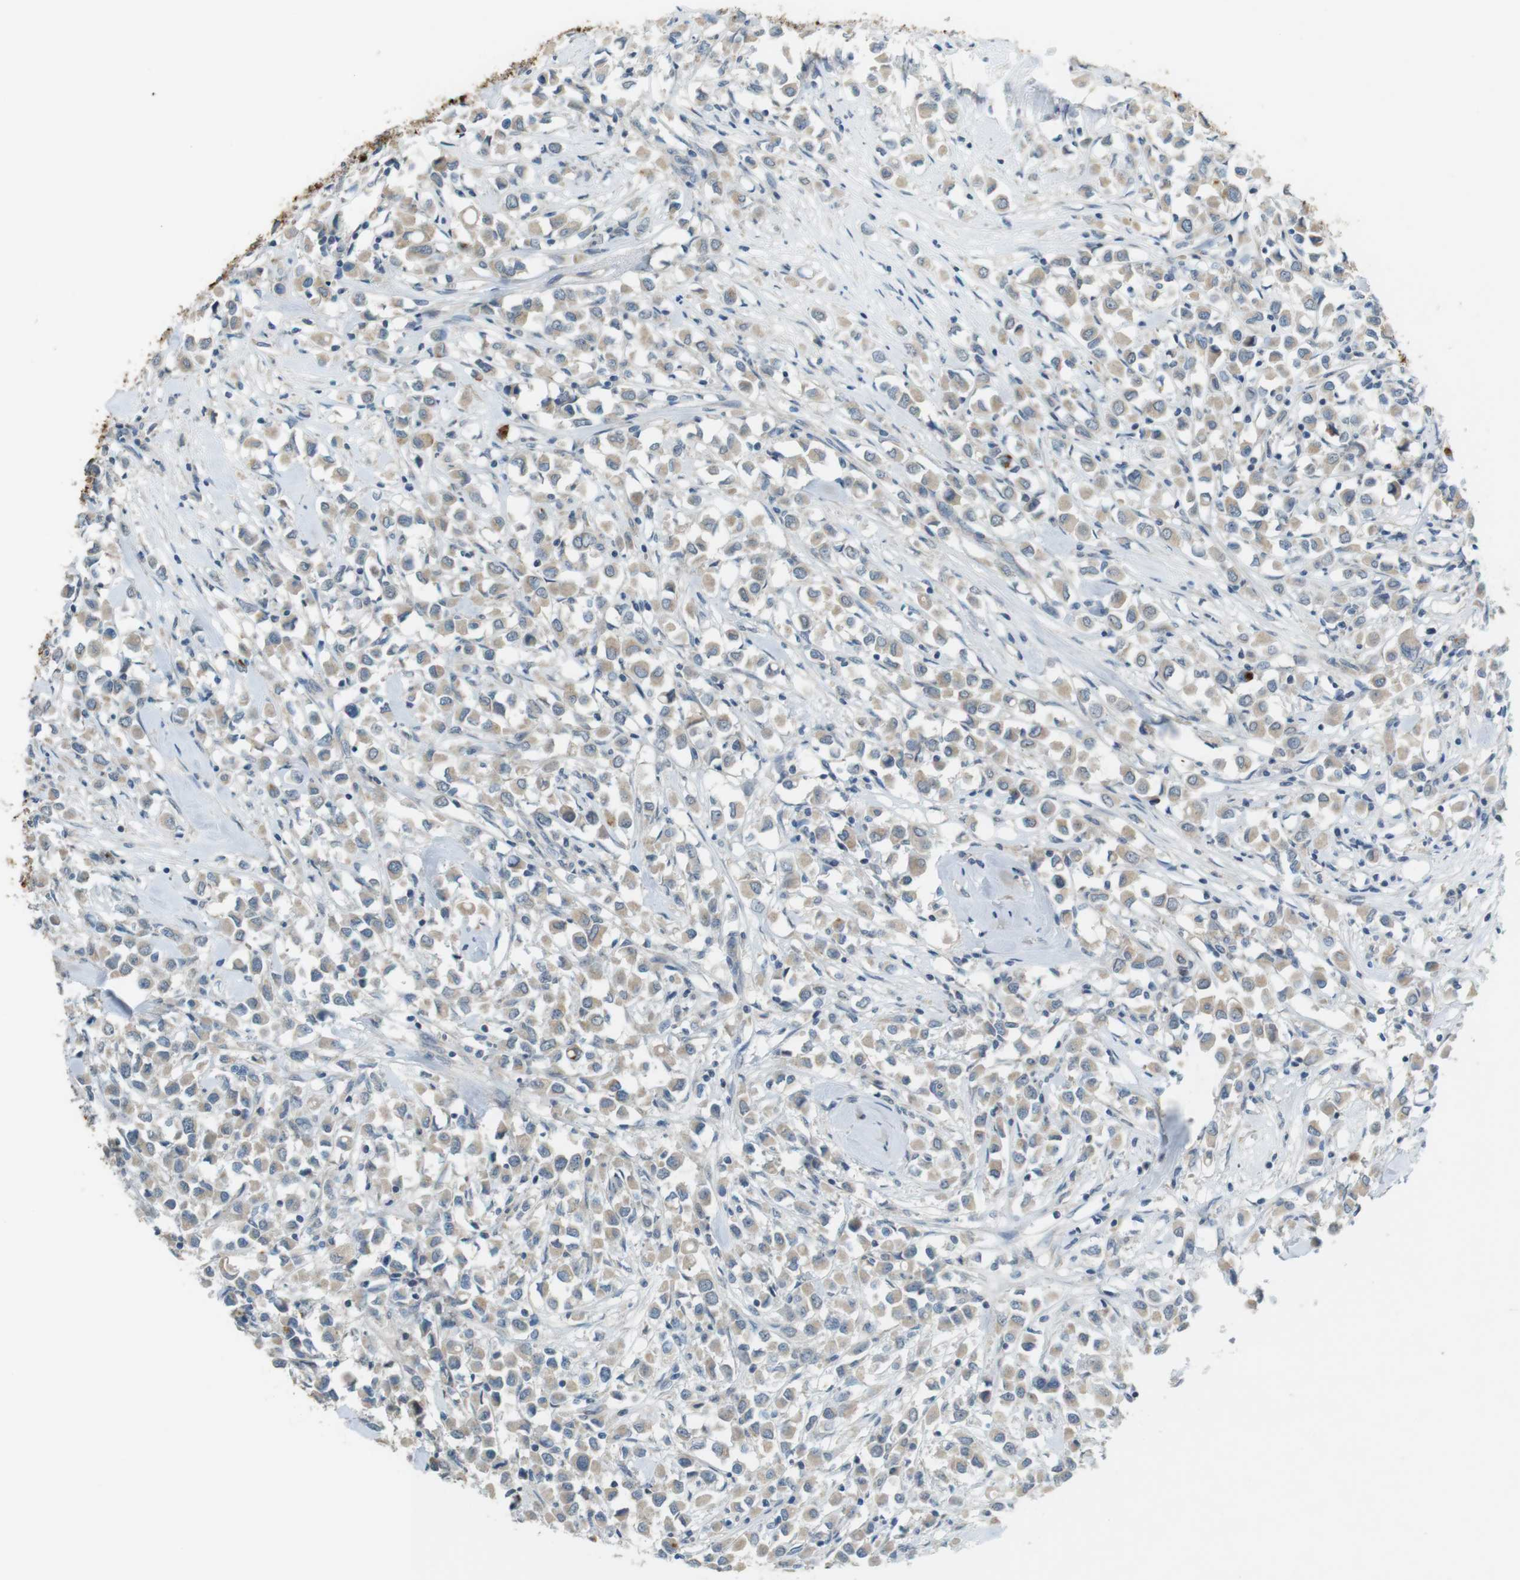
{"staining": {"intensity": "weak", "quantity": ">75%", "location": "cytoplasmic/membranous"}, "tissue": "breast cancer", "cell_type": "Tumor cells", "image_type": "cancer", "snomed": [{"axis": "morphology", "description": "Duct carcinoma"}, {"axis": "topography", "description": "Breast"}], "caption": "Protein expression analysis of human breast cancer reveals weak cytoplasmic/membranous positivity in approximately >75% of tumor cells.", "gene": "MUC5B", "patient": {"sex": "female", "age": 61}}